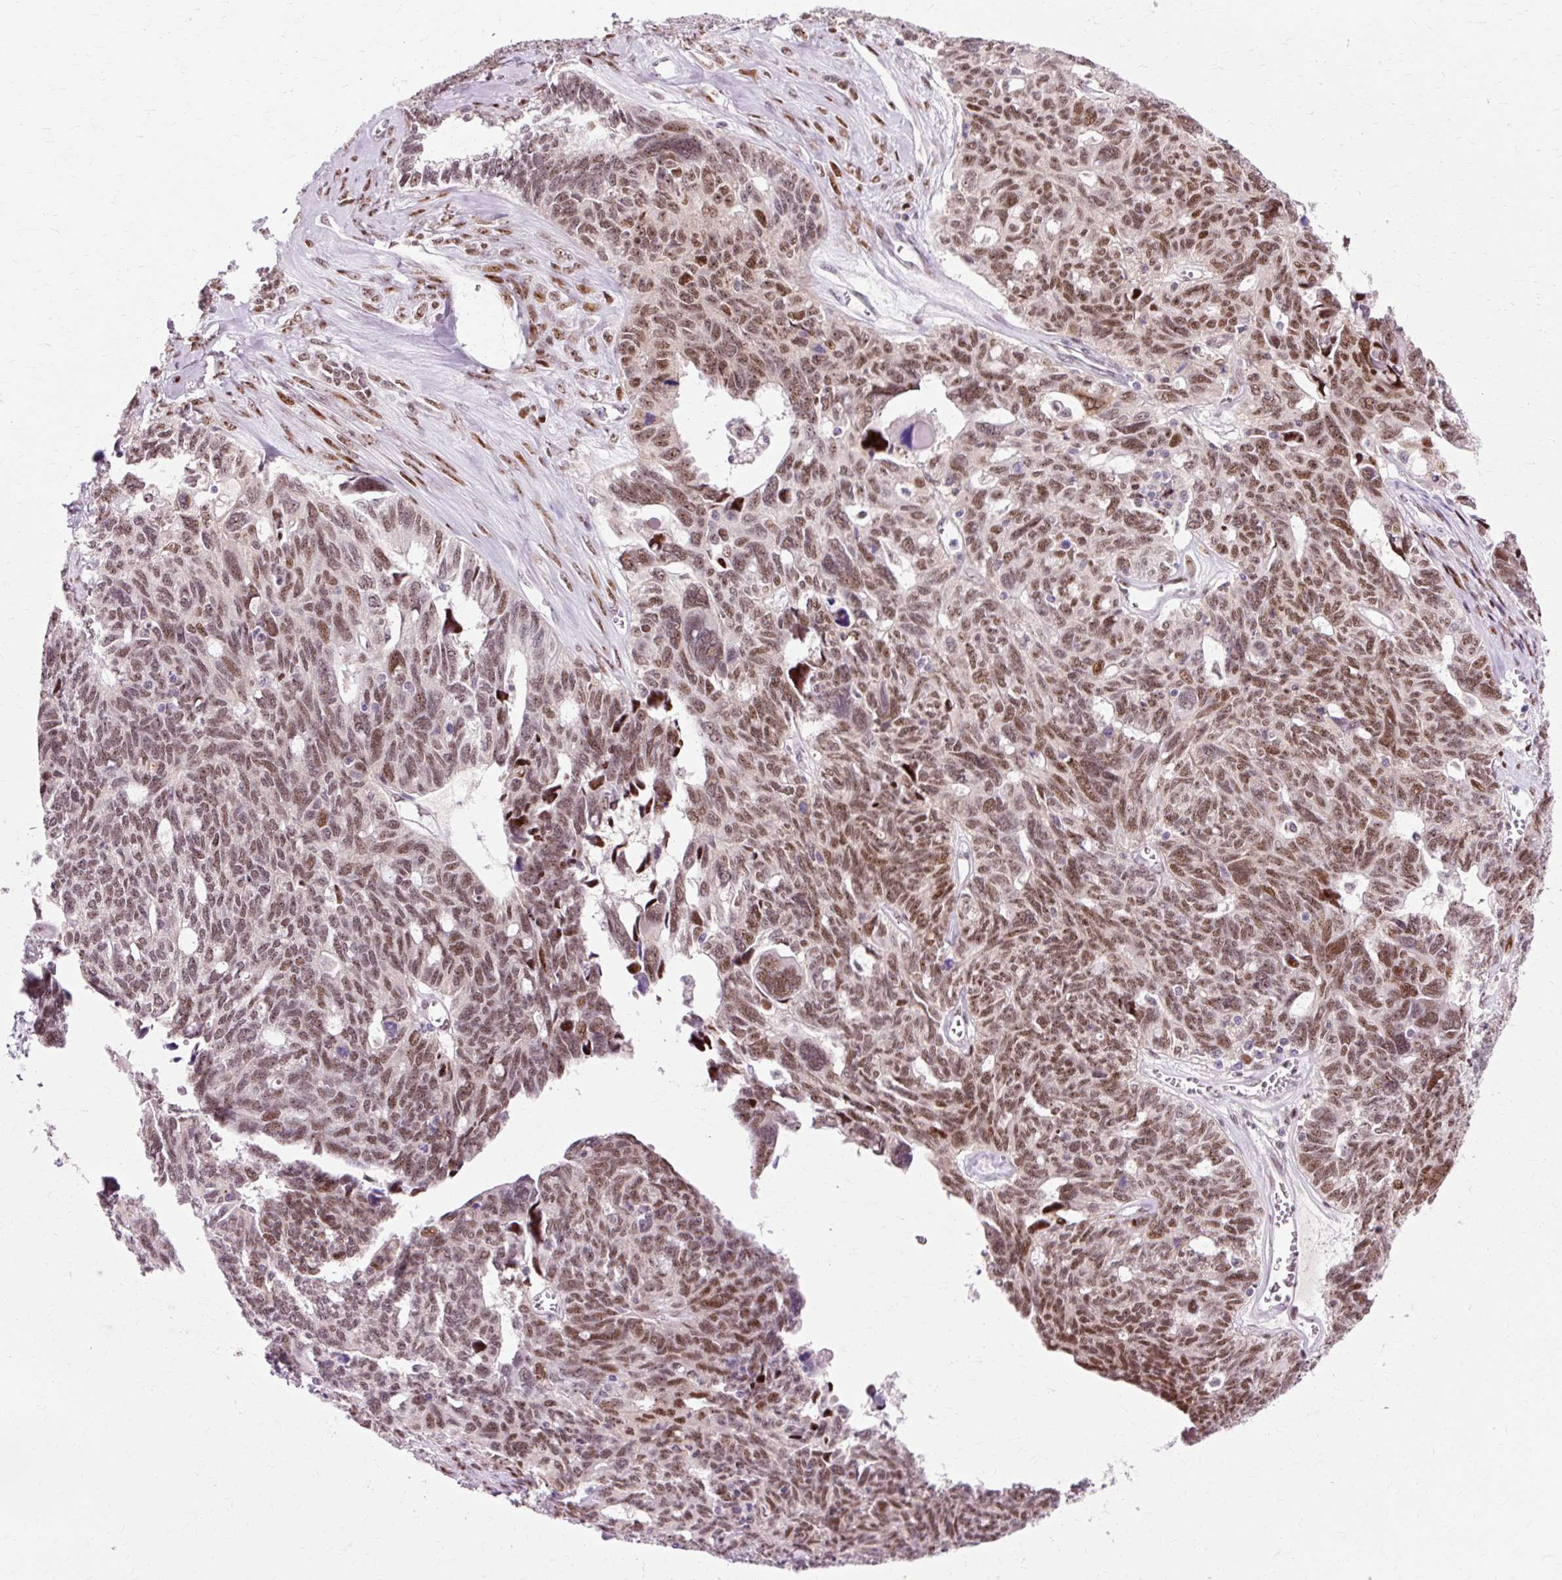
{"staining": {"intensity": "moderate", "quantity": ">75%", "location": "nuclear"}, "tissue": "ovarian cancer", "cell_type": "Tumor cells", "image_type": "cancer", "snomed": [{"axis": "morphology", "description": "Cystadenocarcinoma, serous, NOS"}, {"axis": "topography", "description": "Ovary"}], "caption": "Tumor cells reveal medium levels of moderate nuclear positivity in about >75% of cells in human ovarian cancer. (Stains: DAB in brown, nuclei in blue, Microscopy: brightfield microscopy at high magnification).", "gene": "MACROD2", "patient": {"sex": "female", "age": 79}}